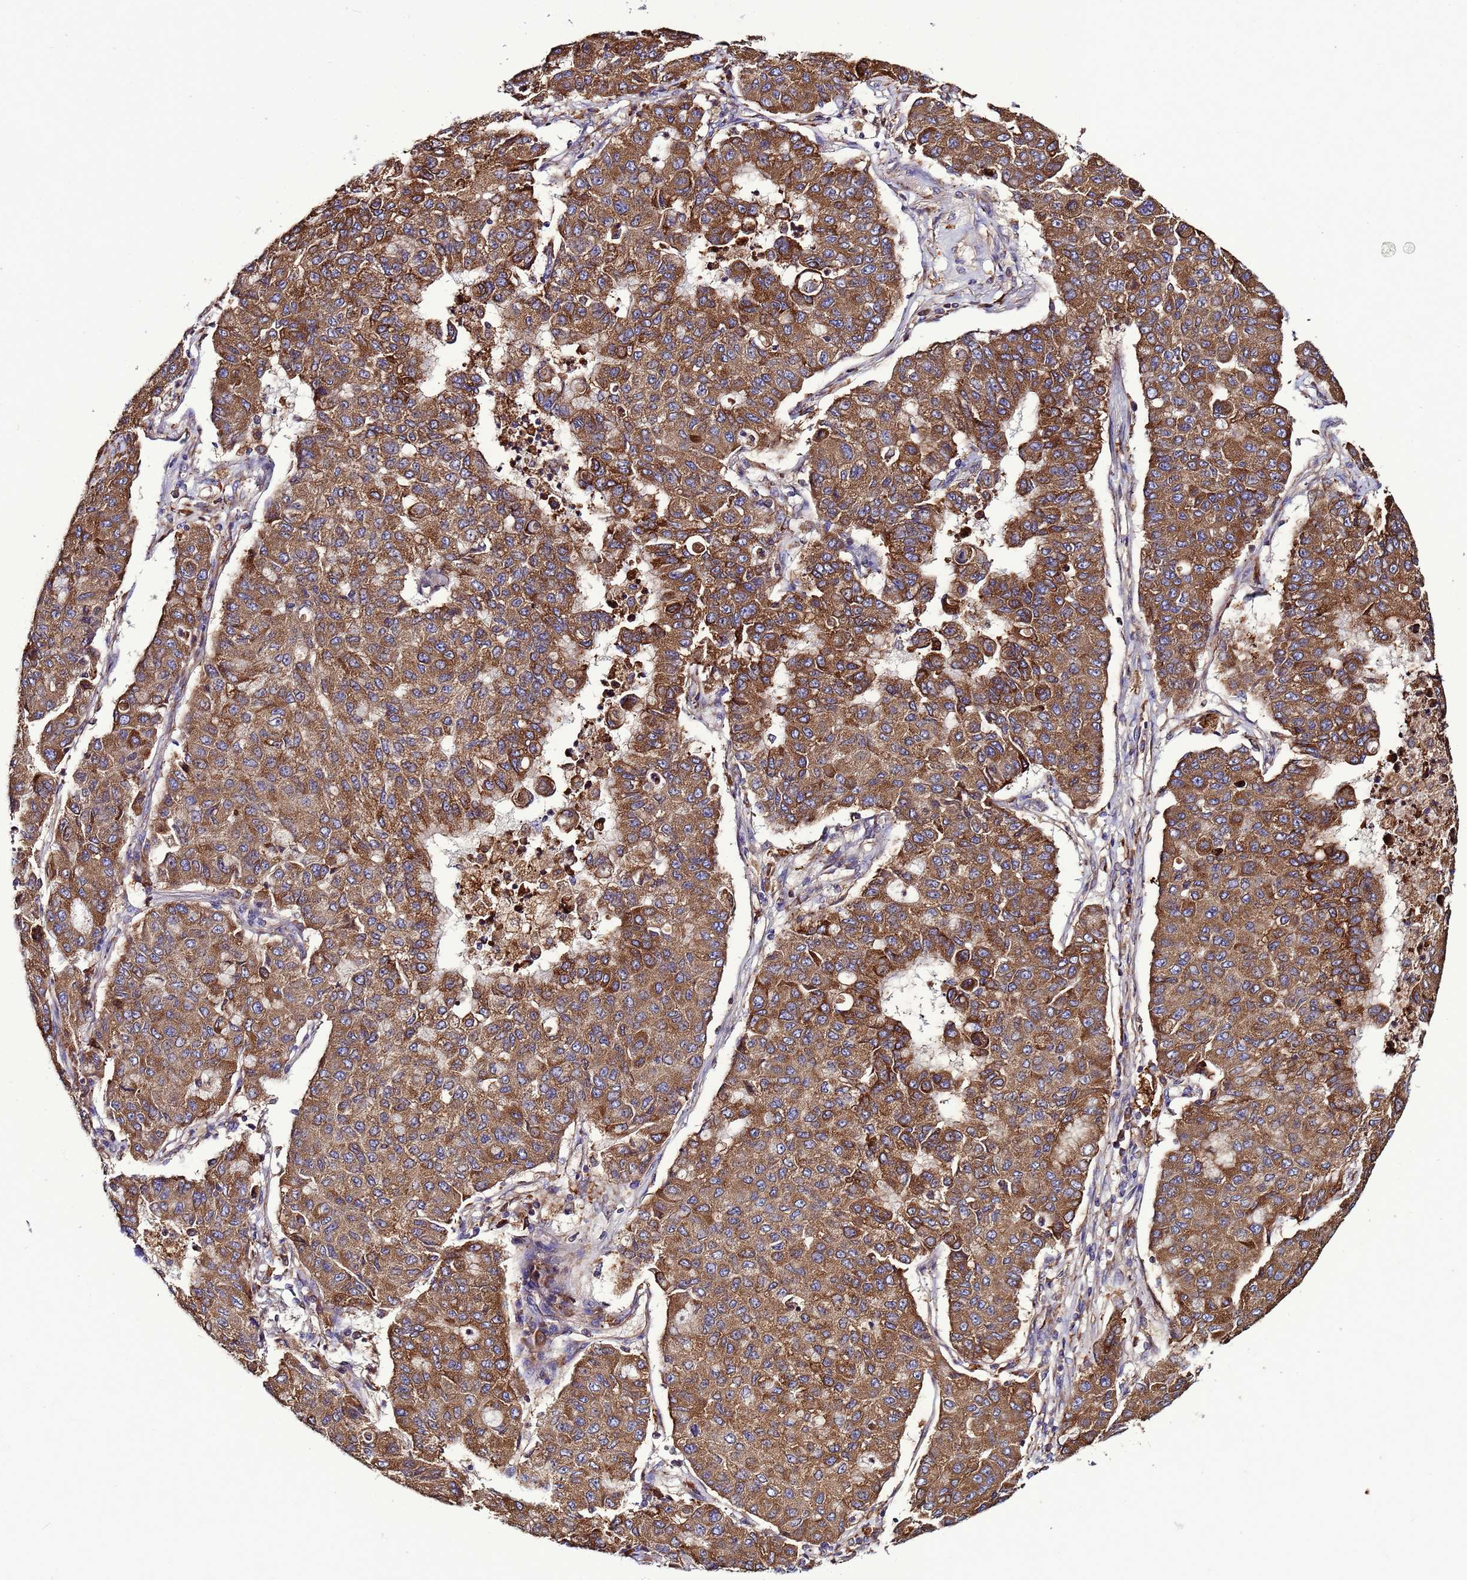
{"staining": {"intensity": "moderate", "quantity": ">75%", "location": "cytoplasmic/membranous"}, "tissue": "lung cancer", "cell_type": "Tumor cells", "image_type": "cancer", "snomed": [{"axis": "morphology", "description": "Squamous cell carcinoma, NOS"}, {"axis": "topography", "description": "Lung"}], "caption": "A histopathology image showing moderate cytoplasmic/membranous staining in approximately >75% of tumor cells in lung cancer (squamous cell carcinoma), as visualized by brown immunohistochemical staining.", "gene": "ANTKMT", "patient": {"sex": "male", "age": 74}}